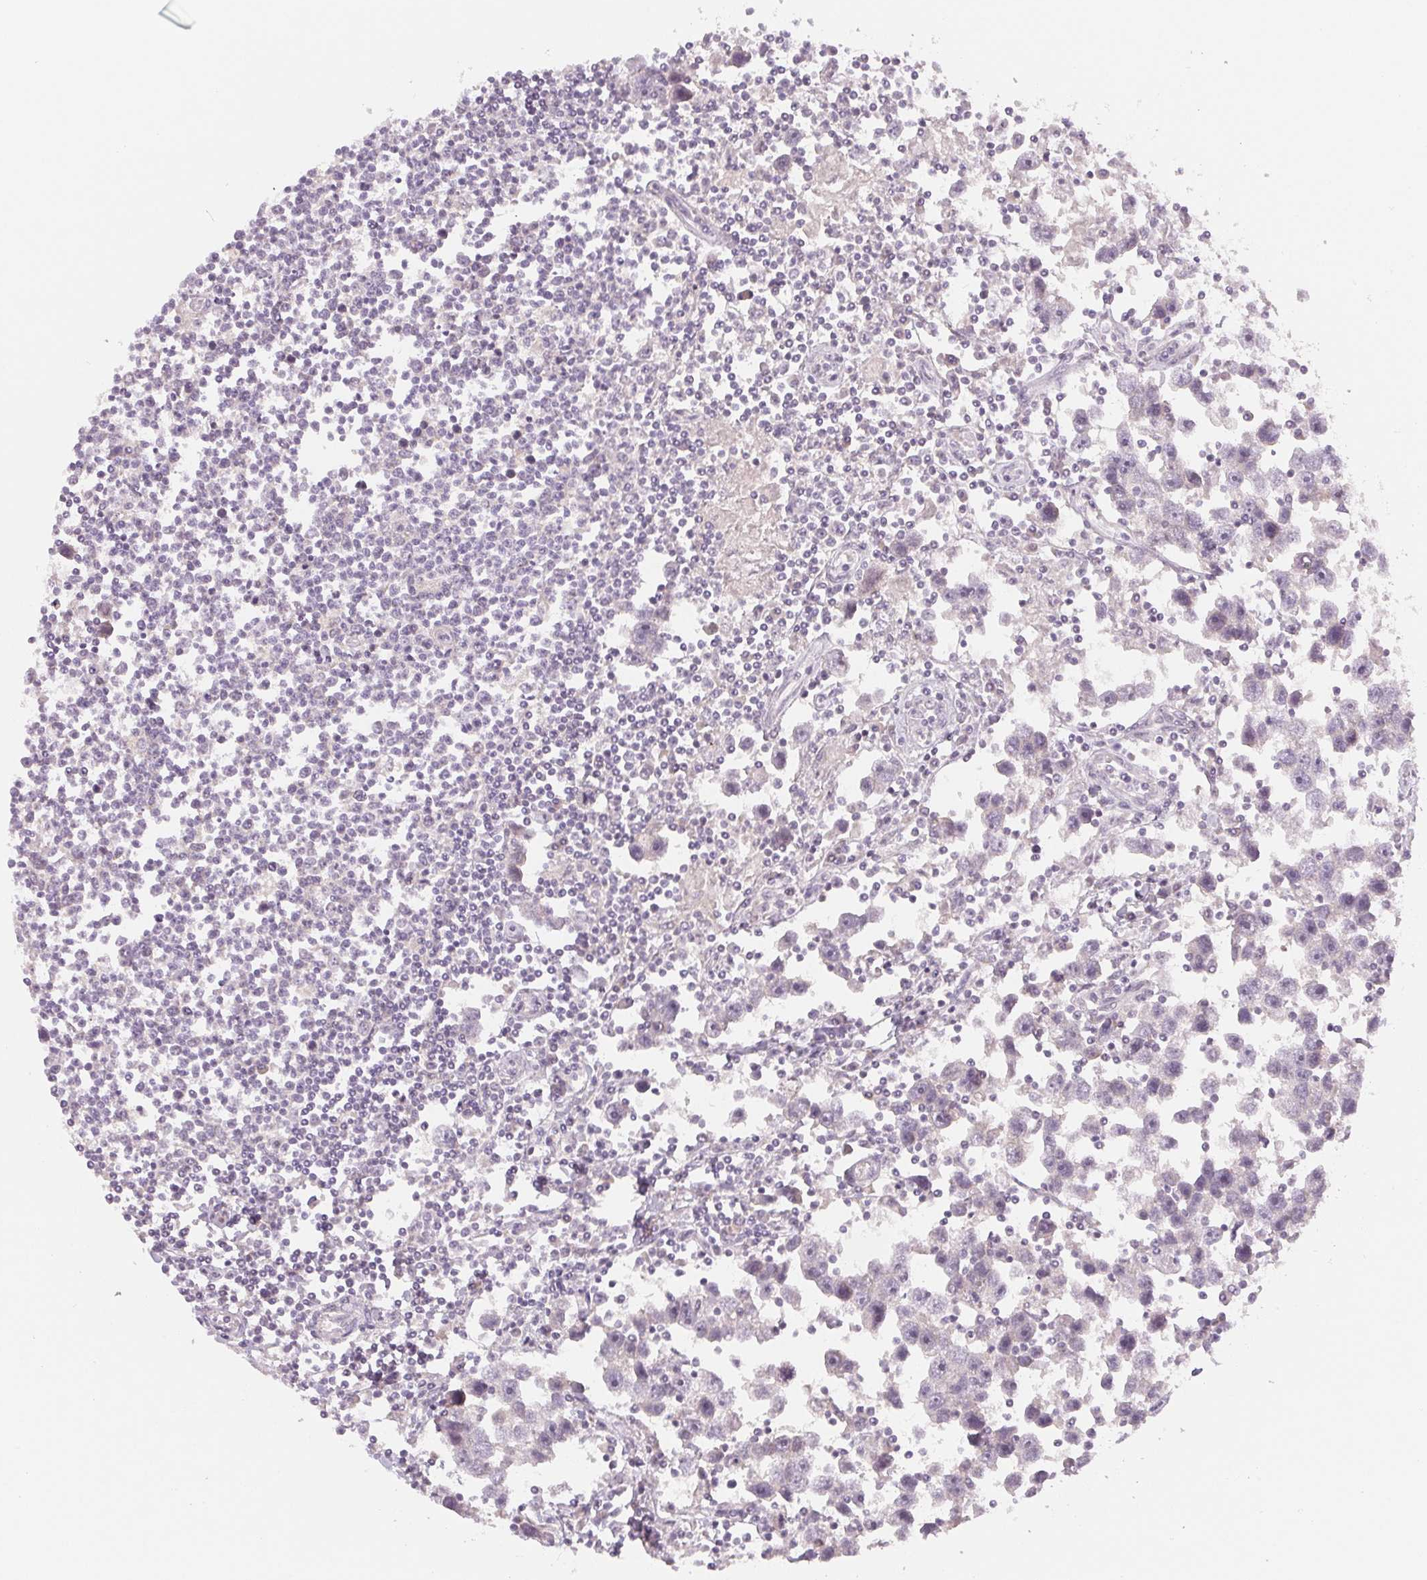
{"staining": {"intensity": "negative", "quantity": "none", "location": "none"}, "tissue": "testis cancer", "cell_type": "Tumor cells", "image_type": "cancer", "snomed": [{"axis": "morphology", "description": "Seminoma, NOS"}, {"axis": "topography", "description": "Testis"}], "caption": "Immunohistochemistry histopathology image of human testis cancer (seminoma) stained for a protein (brown), which exhibits no staining in tumor cells.", "gene": "AQP8", "patient": {"sex": "male", "age": 30}}